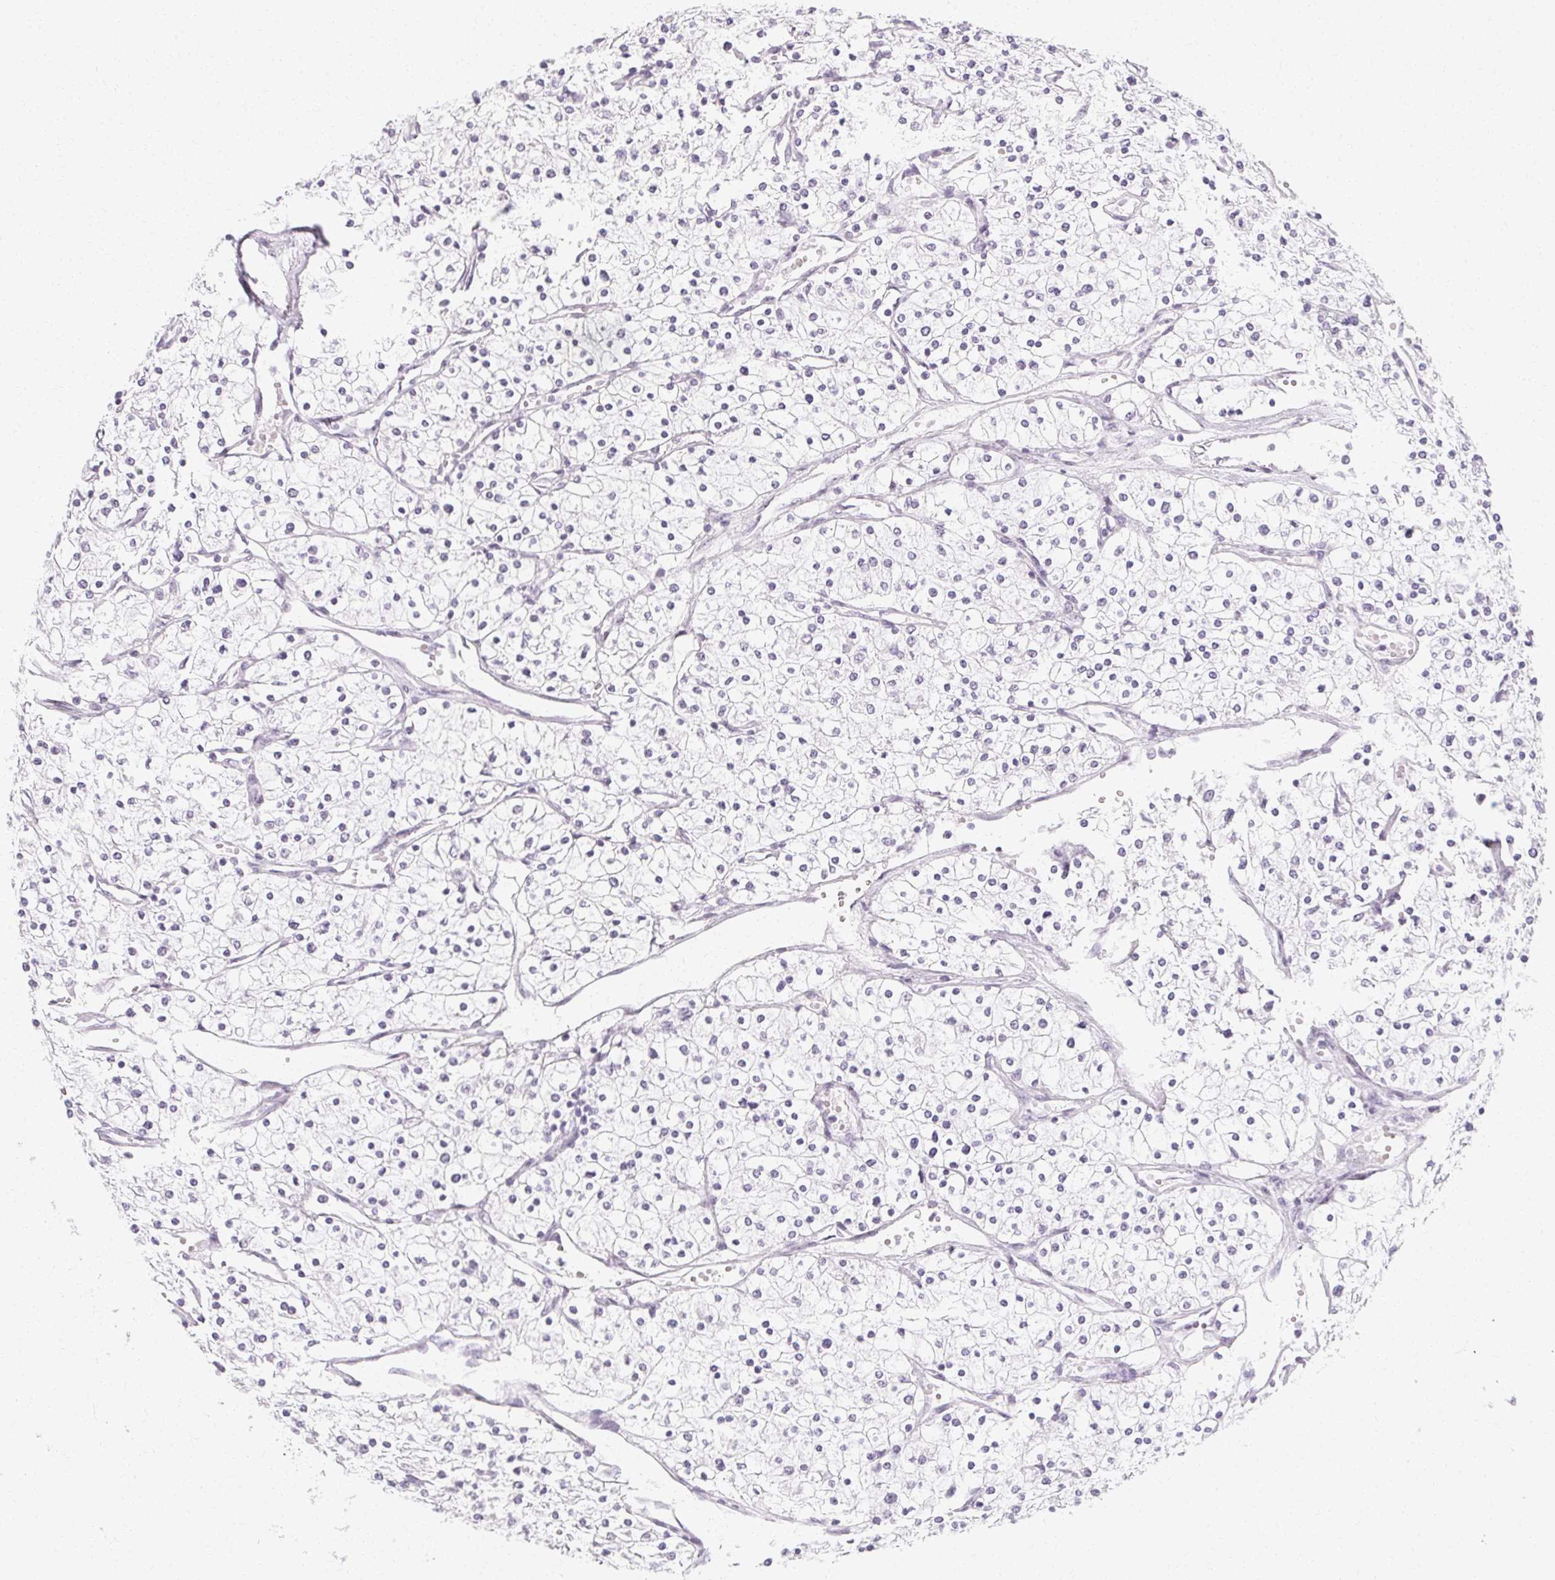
{"staining": {"intensity": "negative", "quantity": "none", "location": "none"}, "tissue": "renal cancer", "cell_type": "Tumor cells", "image_type": "cancer", "snomed": [{"axis": "morphology", "description": "Adenocarcinoma, NOS"}, {"axis": "topography", "description": "Kidney"}], "caption": "An immunohistochemistry (IHC) micrograph of renal cancer (adenocarcinoma) is shown. There is no staining in tumor cells of renal cancer (adenocarcinoma).", "gene": "SYNPR", "patient": {"sex": "male", "age": 80}}